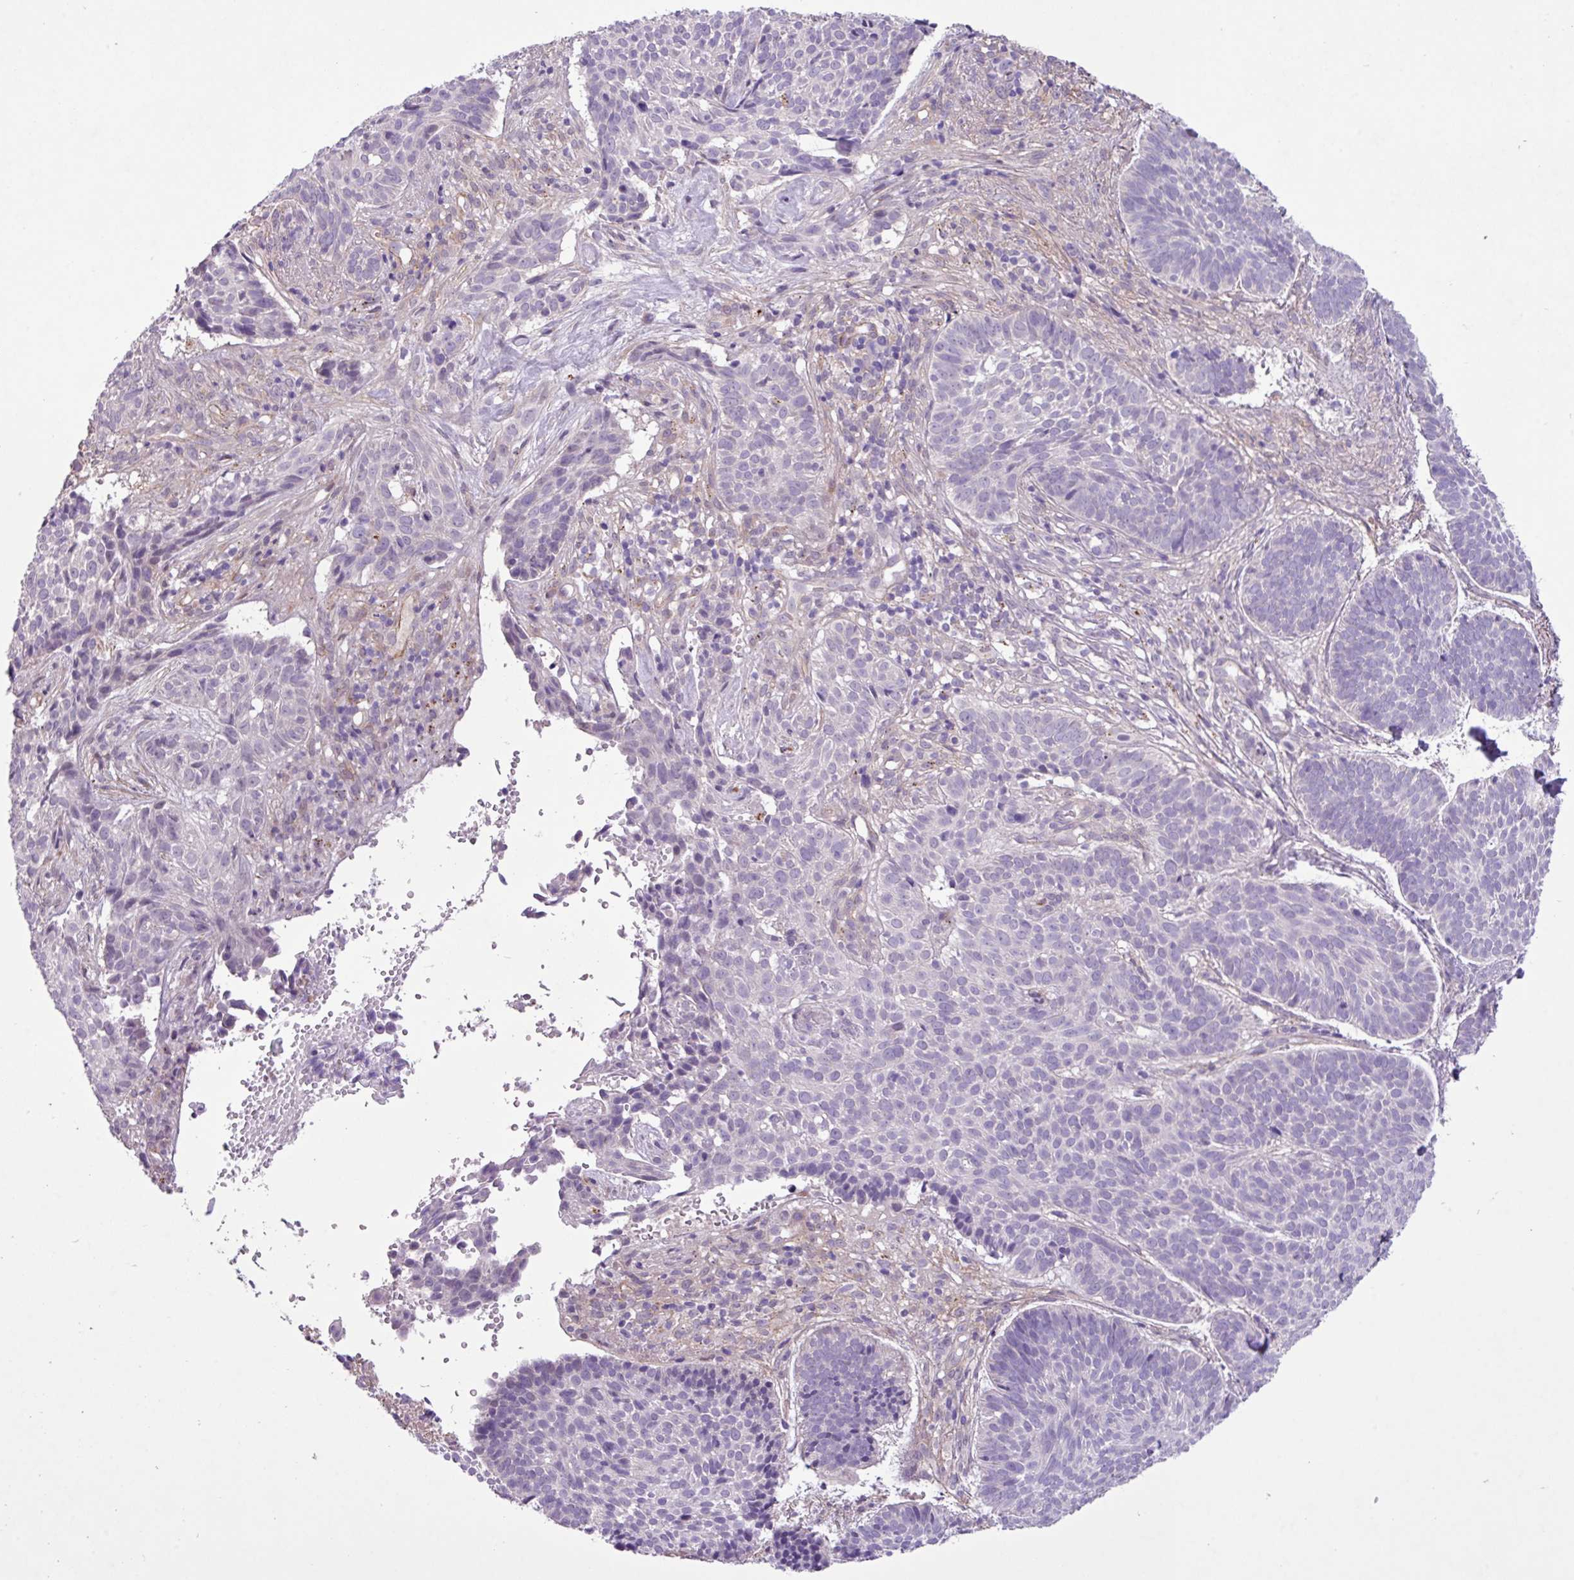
{"staining": {"intensity": "negative", "quantity": "none", "location": "none"}, "tissue": "skin cancer", "cell_type": "Tumor cells", "image_type": "cancer", "snomed": [{"axis": "morphology", "description": "Basal cell carcinoma"}, {"axis": "topography", "description": "Skin"}], "caption": "Human skin basal cell carcinoma stained for a protein using IHC demonstrates no staining in tumor cells.", "gene": "CD248", "patient": {"sex": "male", "age": 70}}